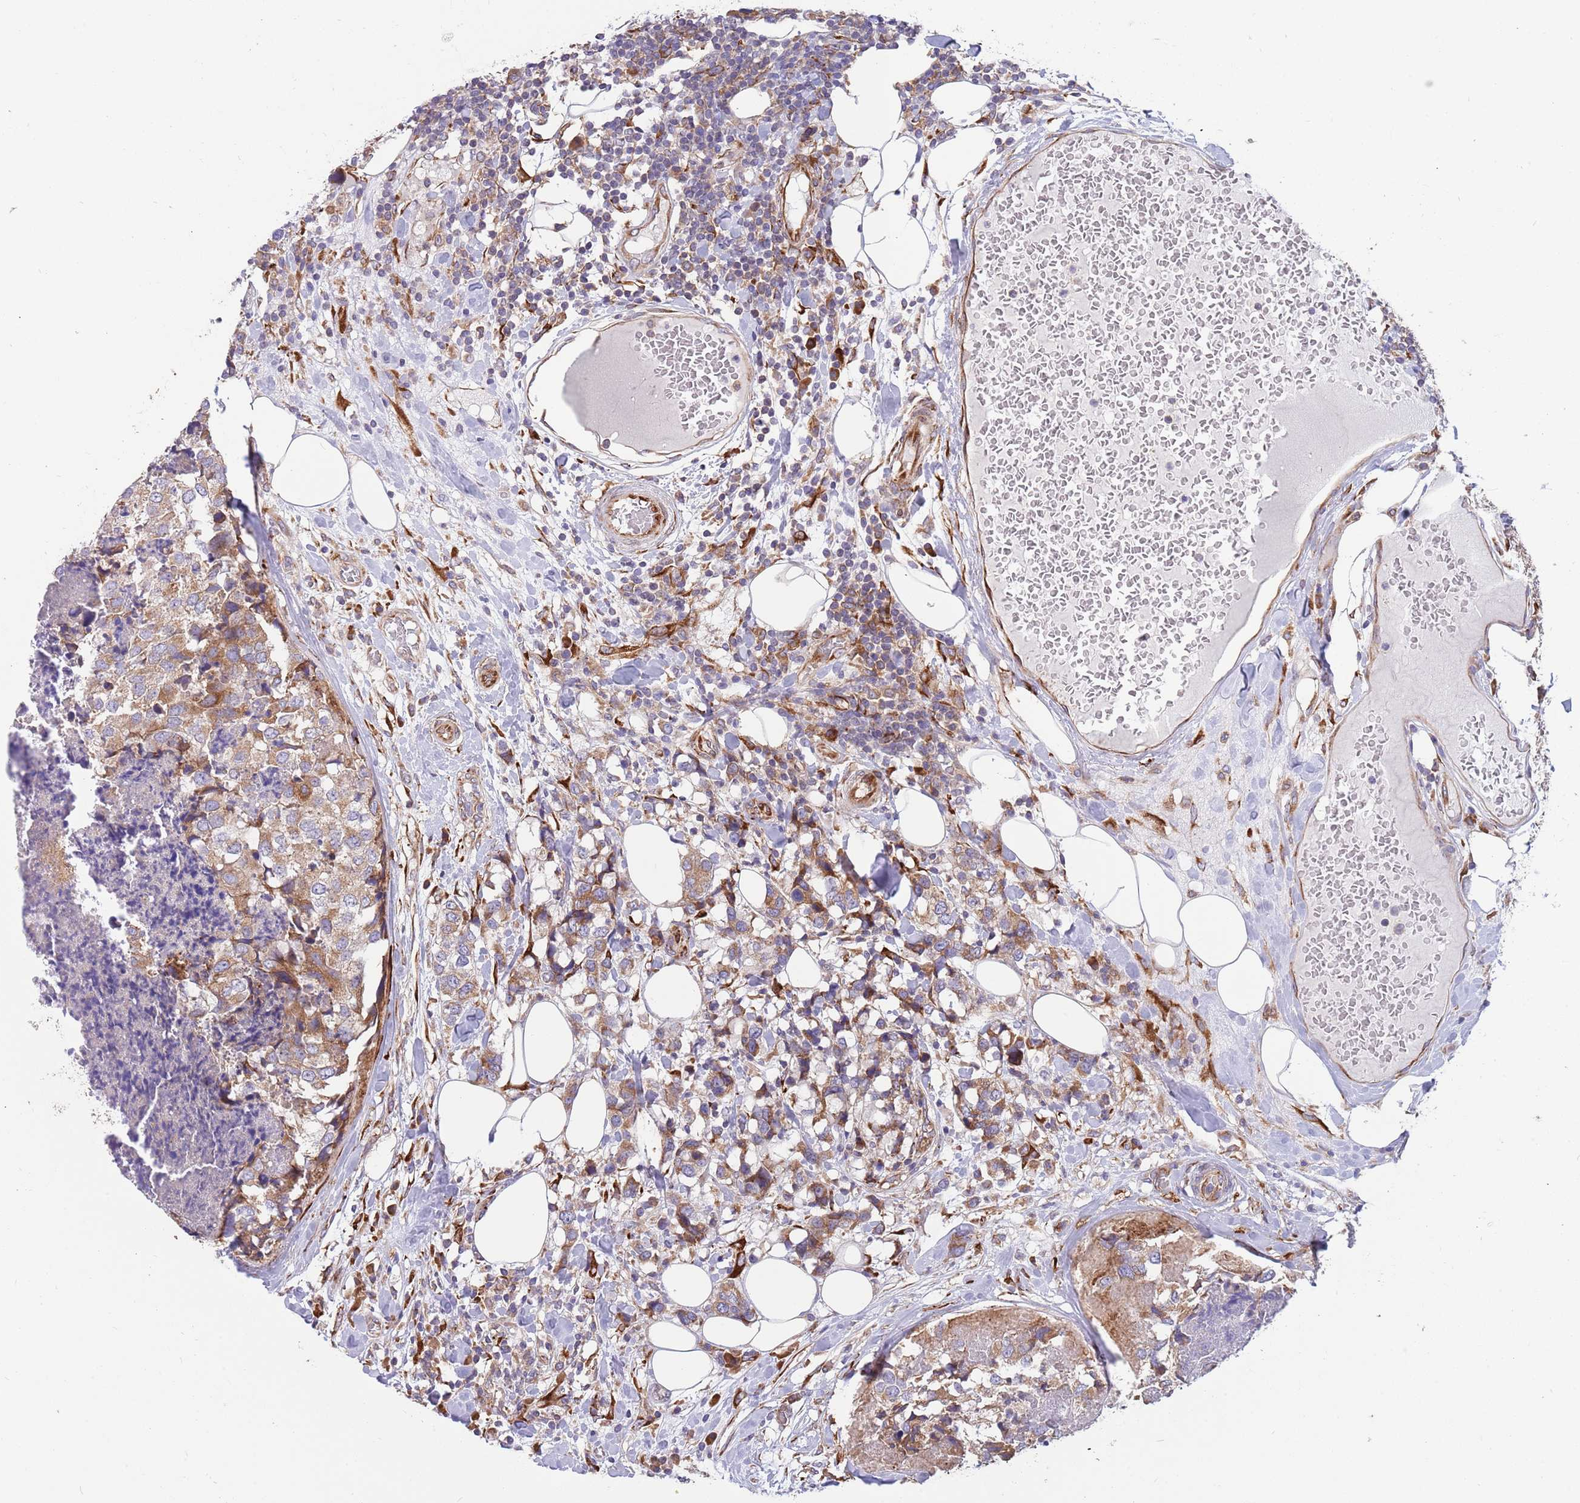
{"staining": {"intensity": "moderate", "quantity": ">75%", "location": "cytoplasmic/membranous"}, "tissue": "breast cancer", "cell_type": "Tumor cells", "image_type": "cancer", "snomed": [{"axis": "morphology", "description": "Lobular carcinoma"}, {"axis": "topography", "description": "Breast"}], "caption": "This is a histology image of IHC staining of breast cancer (lobular carcinoma), which shows moderate staining in the cytoplasmic/membranous of tumor cells.", "gene": "ARMCX6", "patient": {"sex": "female", "age": 59}}